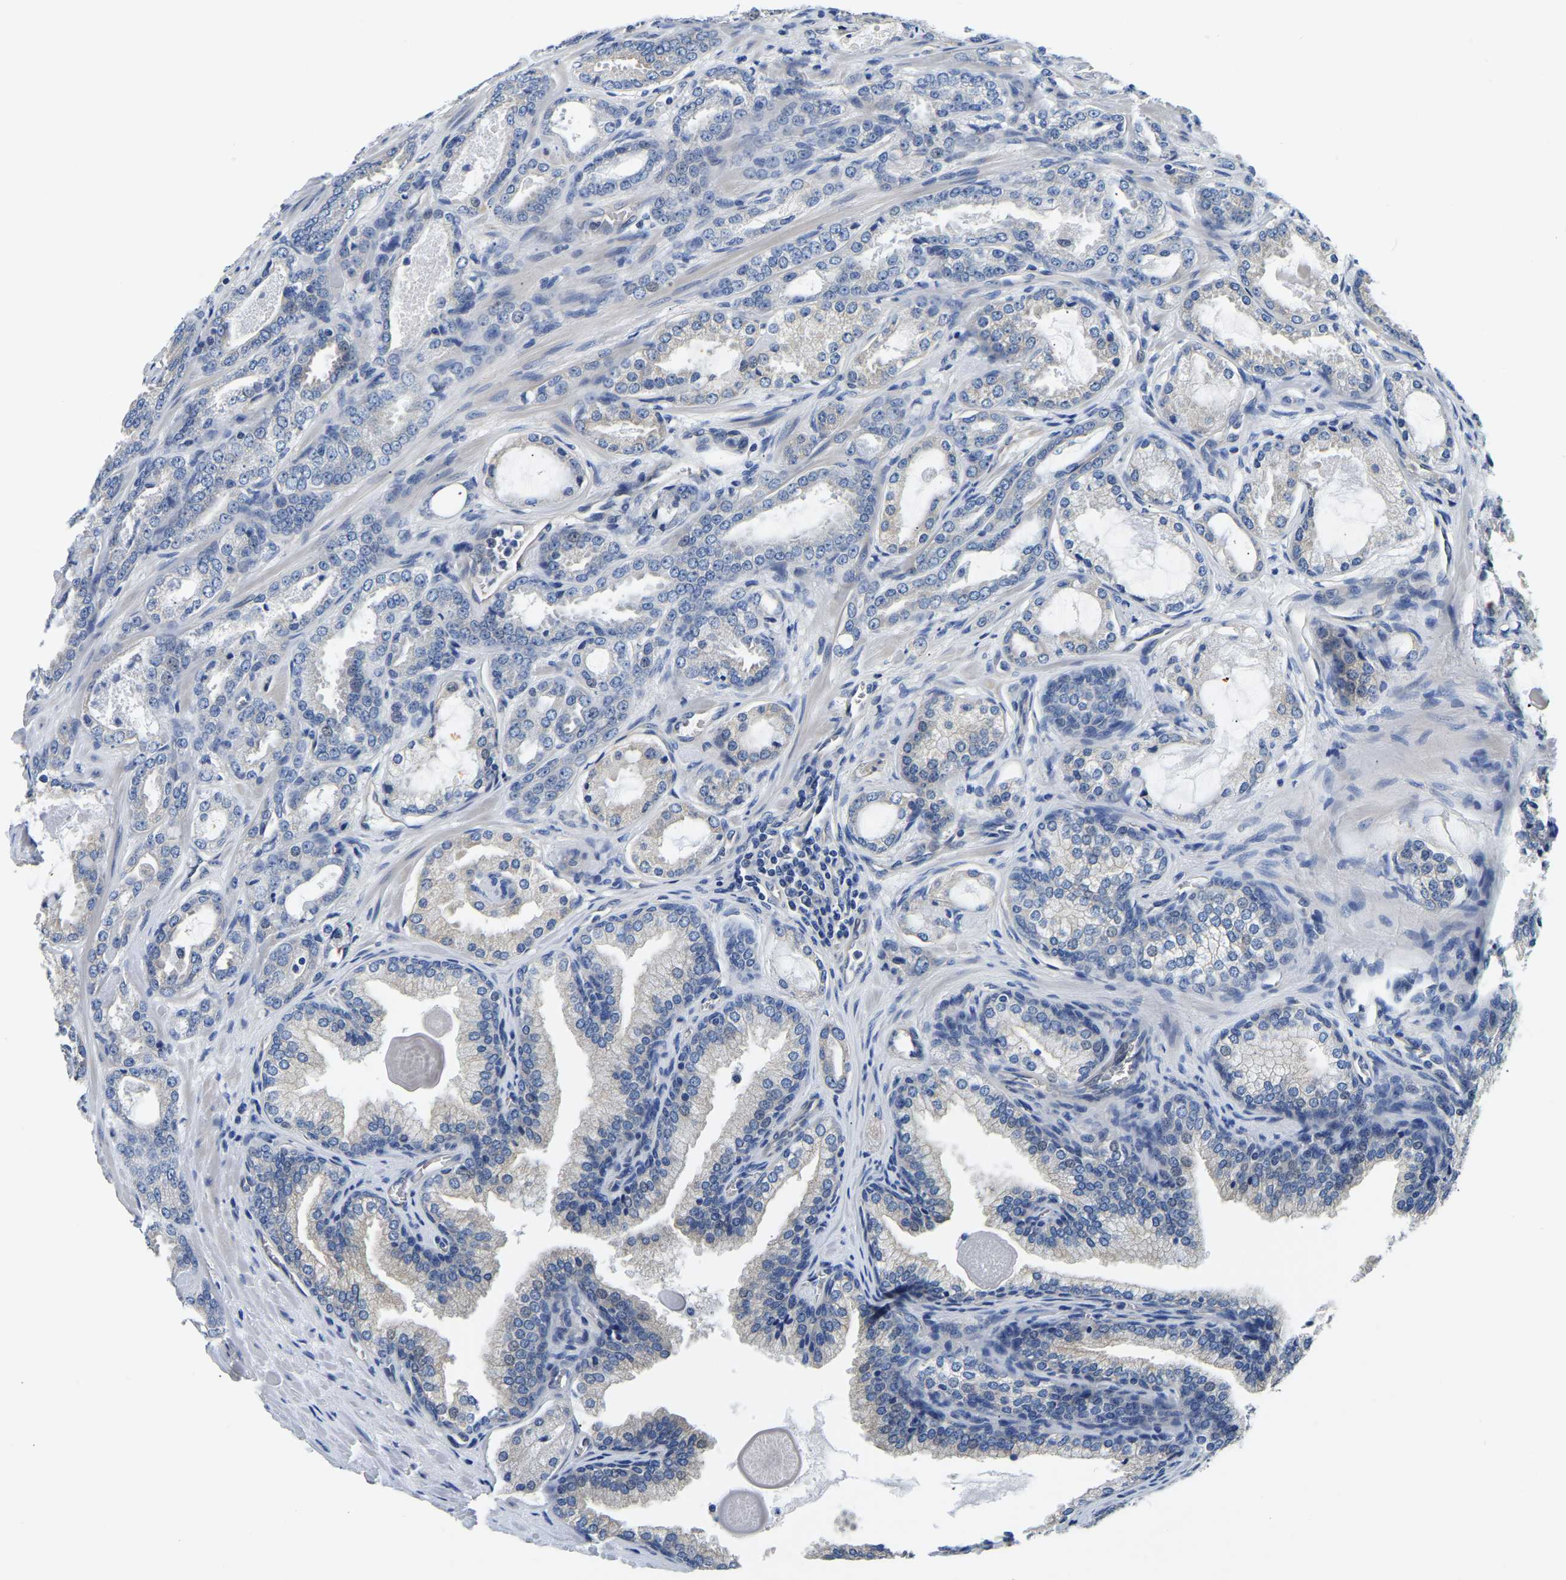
{"staining": {"intensity": "negative", "quantity": "none", "location": "none"}, "tissue": "prostate cancer", "cell_type": "Tumor cells", "image_type": "cancer", "snomed": [{"axis": "morphology", "description": "Adenocarcinoma, High grade"}, {"axis": "topography", "description": "Prostate"}], "caption": "Tumor cells show no significant protein expression in adenocarcinoma (high-grade) (prostate). (Brightfield microscopy of DAB (3,3'-diaminobenzidine) IHC at high magnification).", "gene": "CSDE1", "patient": {"sex": "male", "age": 65}}